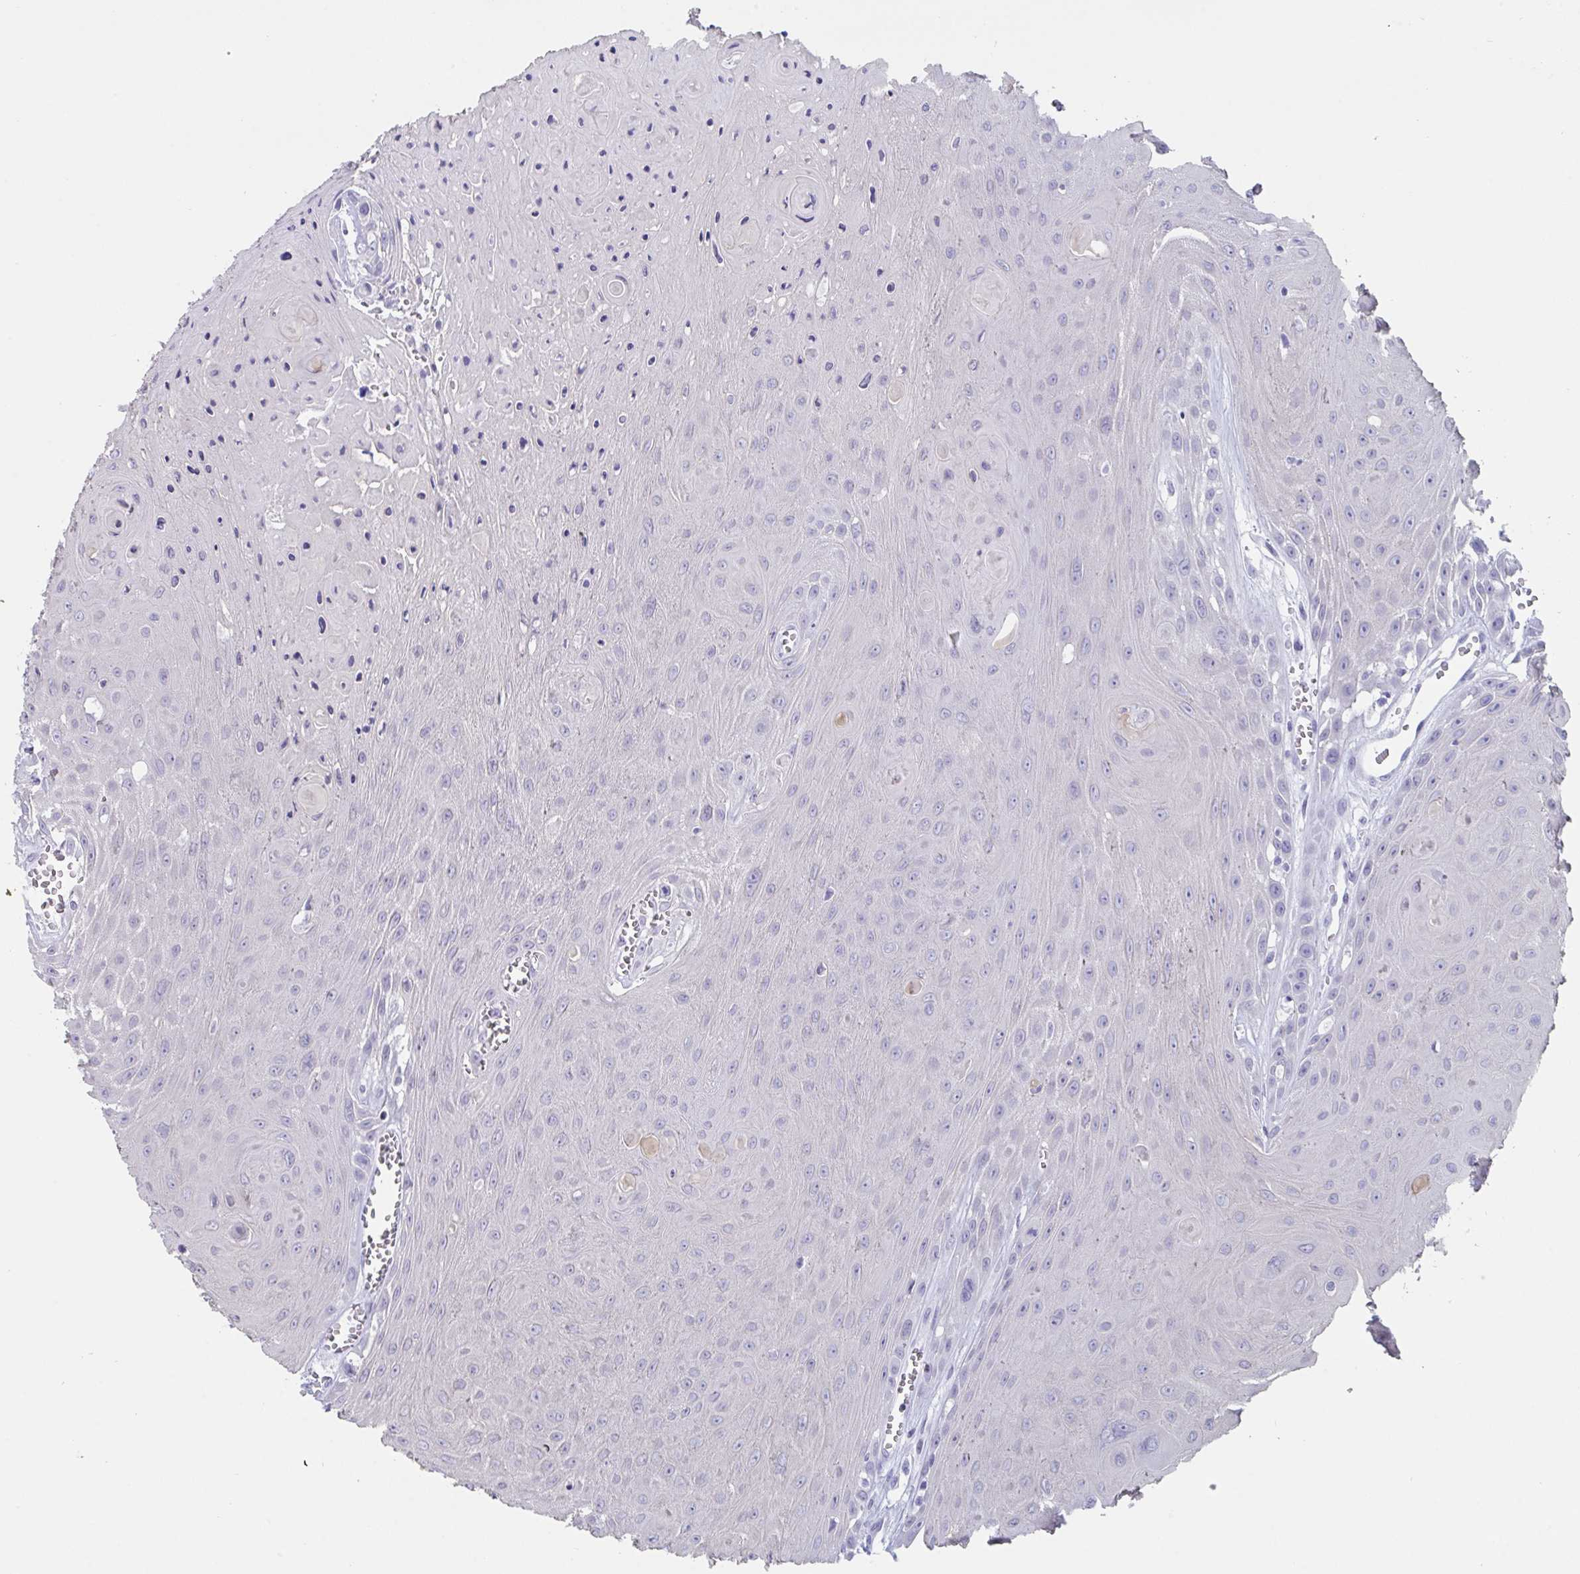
{"staining": {"intensity": "negative", "quantity": "none", "location": "none"}, "tissue": "head and neck cancer", "cell_type": "Tumor cells", "image_type": "cancer", "snomed": [{"axis": "morphology", "description": "Squamous cell carcinoma, NOS"}, {"axis": "topography", "description": "Oral tissue"}, {"axis": "topography", "description": "Head-Neck"}], "caption": "A photomicrograph of head and neck cancer stained for a protein exhibits no brown staining in tumor cells. The staining was performed using DAB (3,3'-diaminobenzidine) to visualize the protein expression in brown, while the nuclei were stained in blue with hematoxylin (Magnification: 20x).", "gene": "CDX4", "patient": {"sex": "male", "age": 81}}